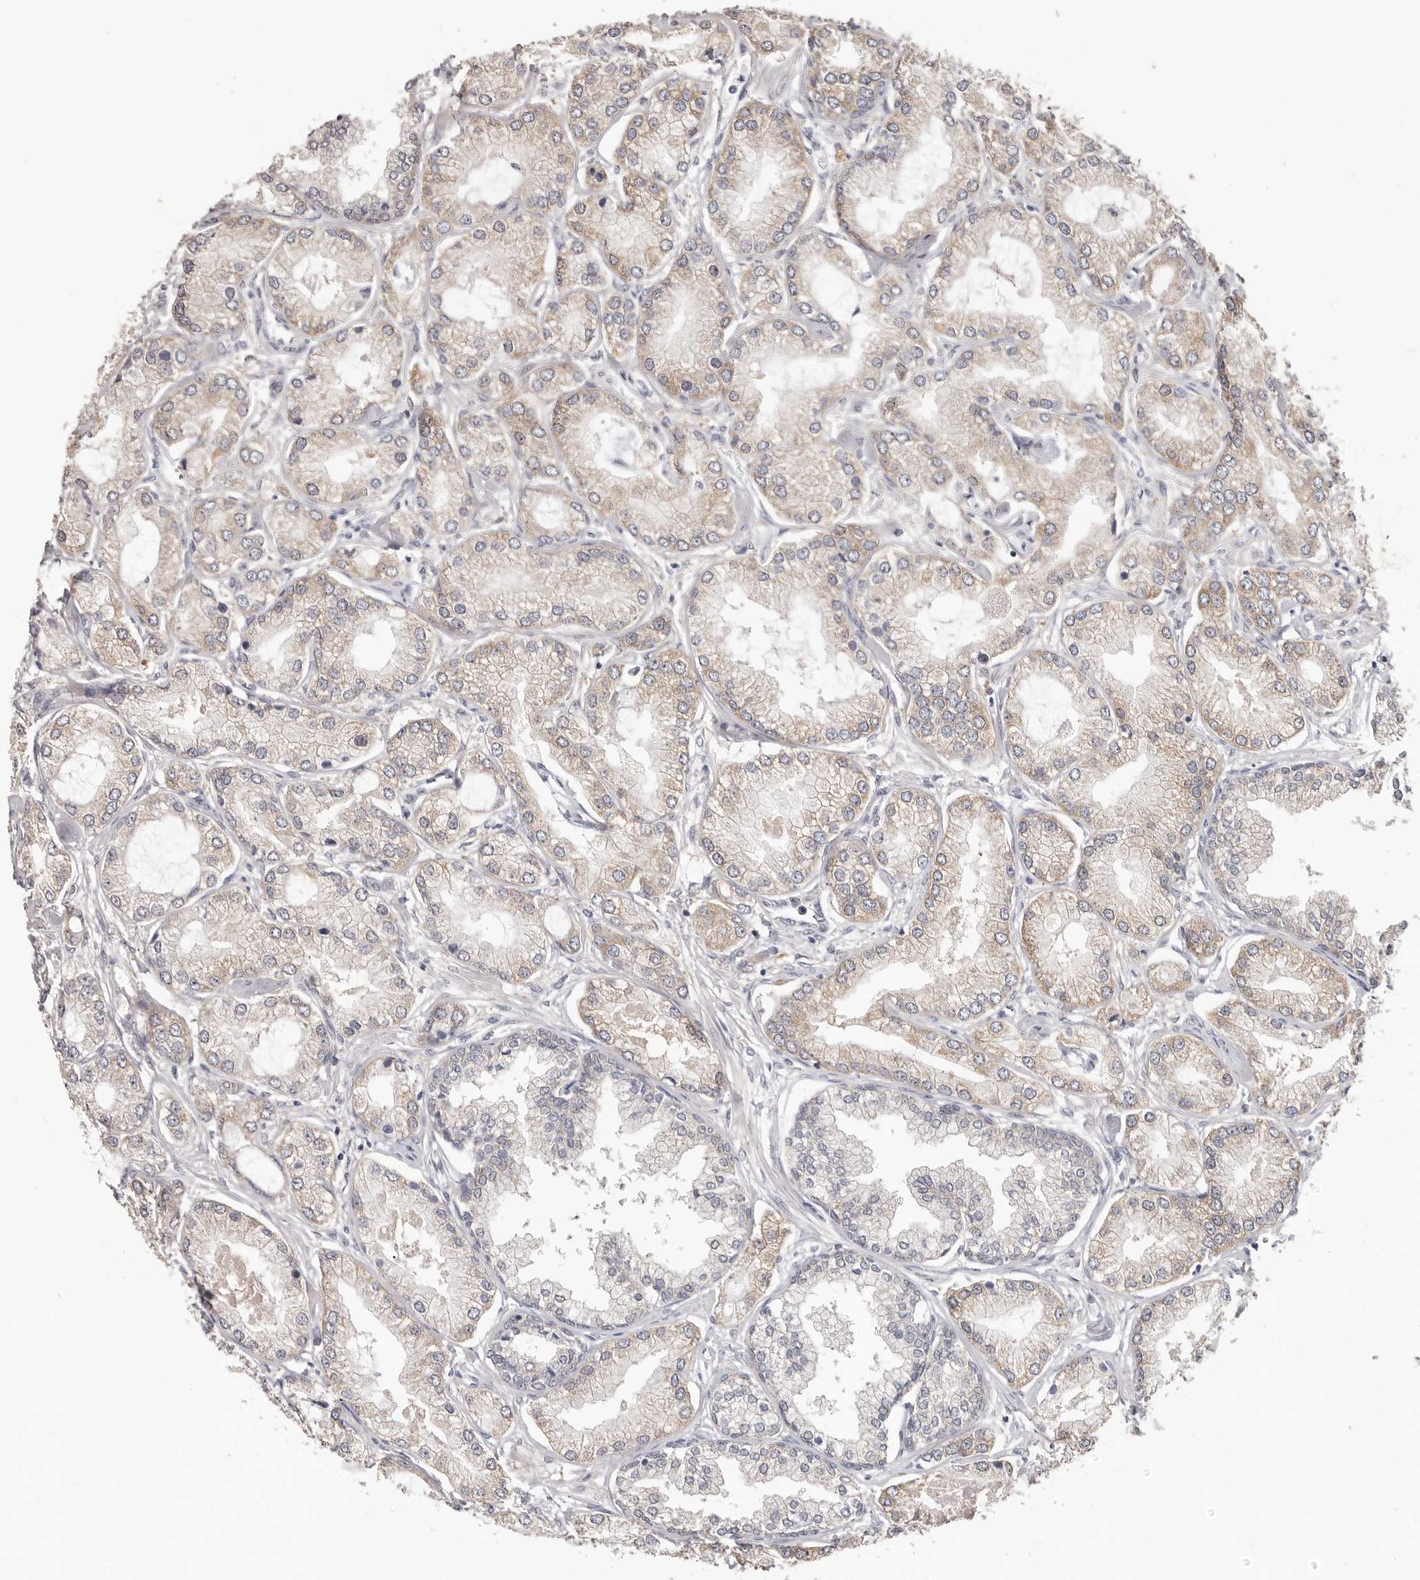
{"staining": {"intensity": "moderate", "quantity": "25%-75%", "location": "cytoplasmic/membranous"}, "tissue": "prostate cancer", "cell_type": "Tumor cells", "image_type": "cancer", "snomed": [{"axis": "morphology", "description": "Adenocarcinoma, Low grade"}, {"axis": "topography", "description": "Prostate"}], "caption": "Protein expression by IHC displays moderate cytoplasmic/membranous staining in approximately 25%-75% of tumor cells in prostate cancer (adenocarcinoma (low-grade)).", "gene": "WDR77", "patient": {"sex": "male", "age": 62}}